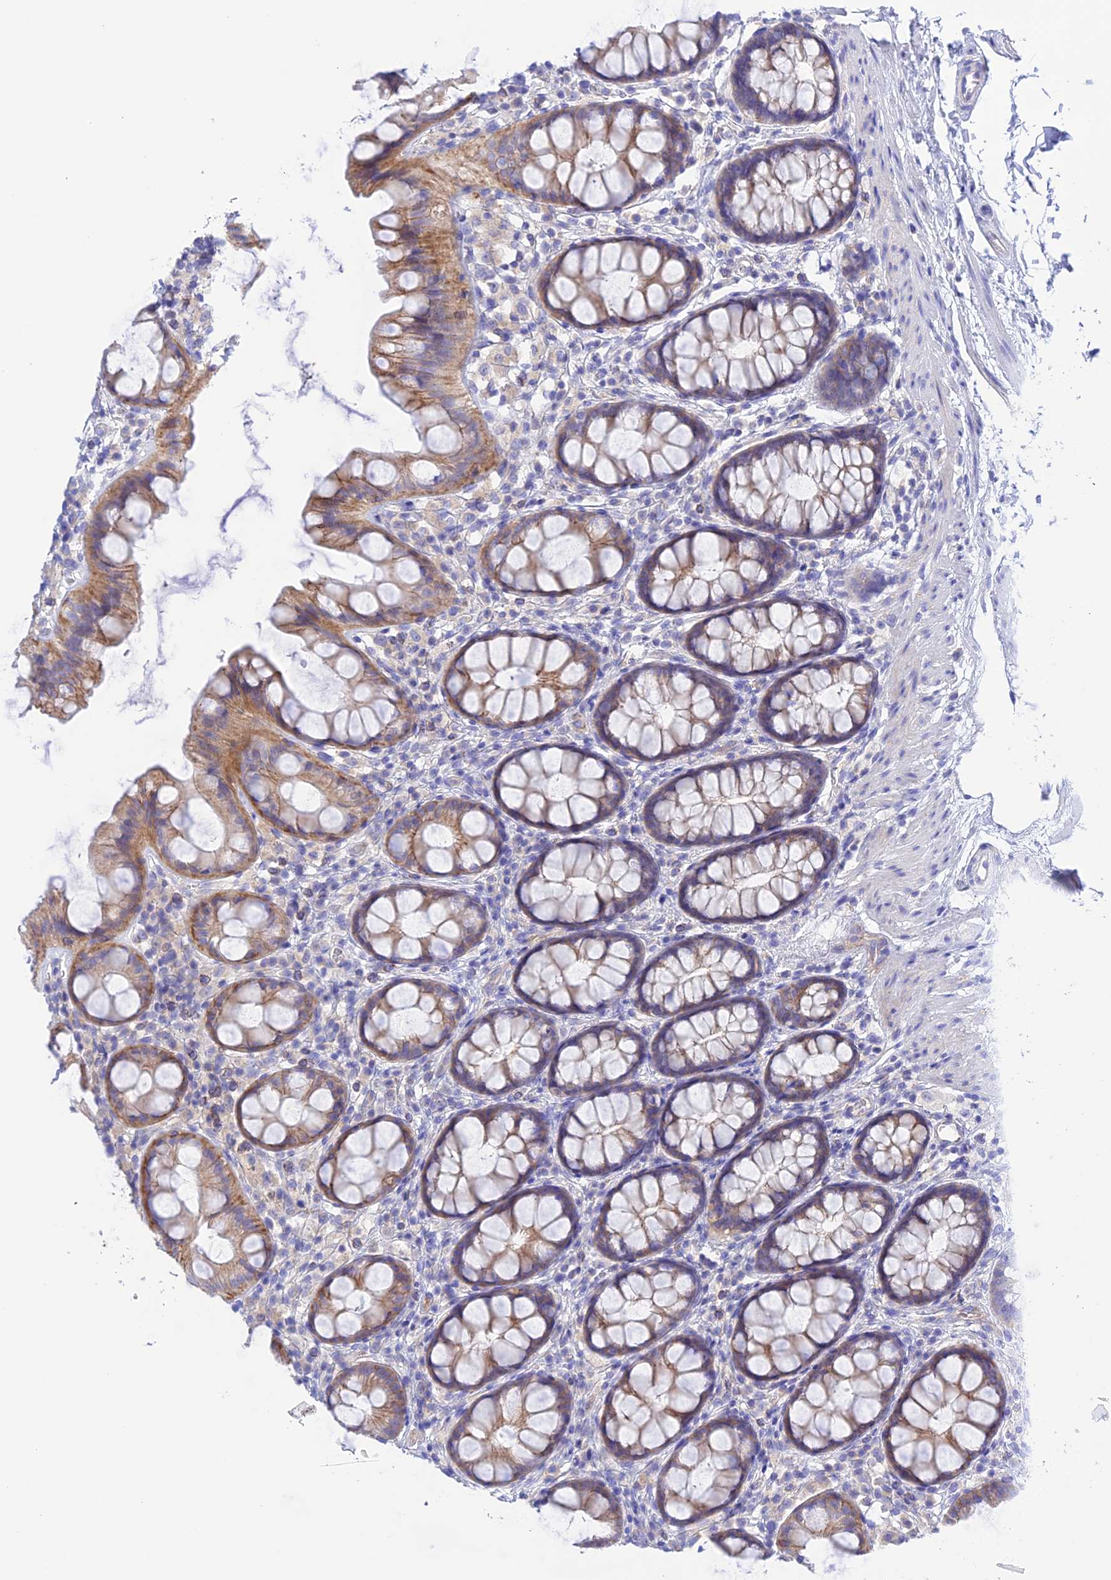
{"staining": {"intensity": "moderate", "quantity": "25%-75%", "location": "cytoplasmic/membranous"}, "tissue": "rectum", "cell_type": "Glandular cells", "image_type": "normal", "snomed": [{"axis": "morphology", "description": "Normal tissue, NOS"}, {"axis": "topography", "description": "Rectum"}], "caption": "Glandular cells demonstrate medium levels of moderate cytoplasmic/membranous expression in approximately 25%-75% of cells in normal human rectum.", "gene": "CHSY3", "patient": {"sex": "female", "age": 65}}